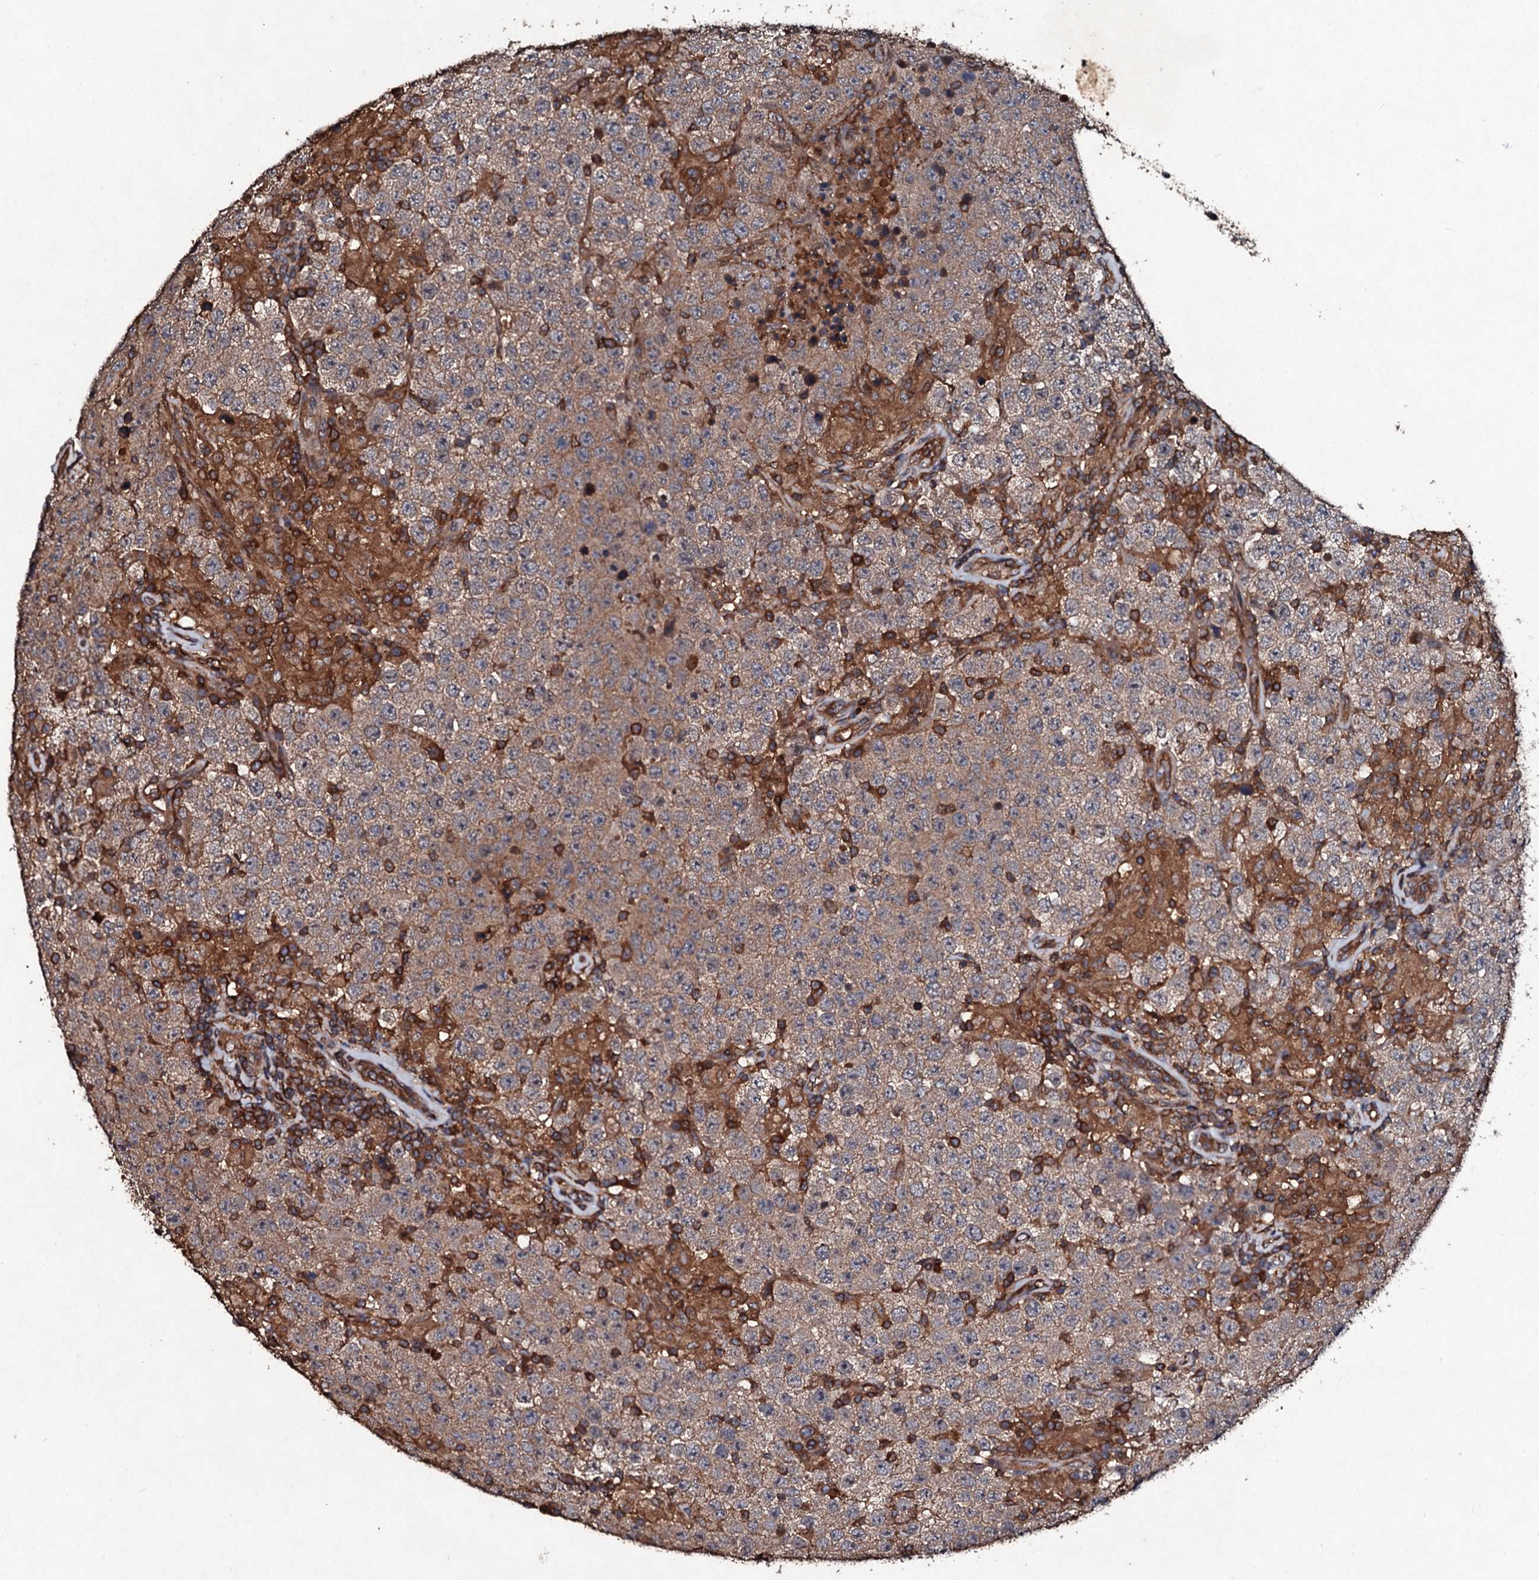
{"staining": {"intensity": "weak", "quantity": ">75%", "location": "cytoplasmic/membranous"}, "tissue": "testis cancer", "cell_type": "Tumor cells", "image_type": "cancer", "snomed": [{"axis": "morphology", "description": "Normal tissue, NOS"}, {"axis": "morphology", "description": "Urothelial carcinoma, High grade"}, {"axis": "morphology", "description": "Seminoma, NOS"}, {"axis": "morphology", "description": "Carcinoma, Embryonal, NOS"}, {"axis": "topography", "description": "Urinary bladder"}, {"axis": "topography", "description": "Testis"}], "caption": "Immunohistochemical staining of human testis high-grade urothelial carcinoma displays low levels of weak cytoplasmic/membranous staining in approximately >75% of tumor cells.", "gene": "KERA", "patient": {"sex": "male", "age": 41}}